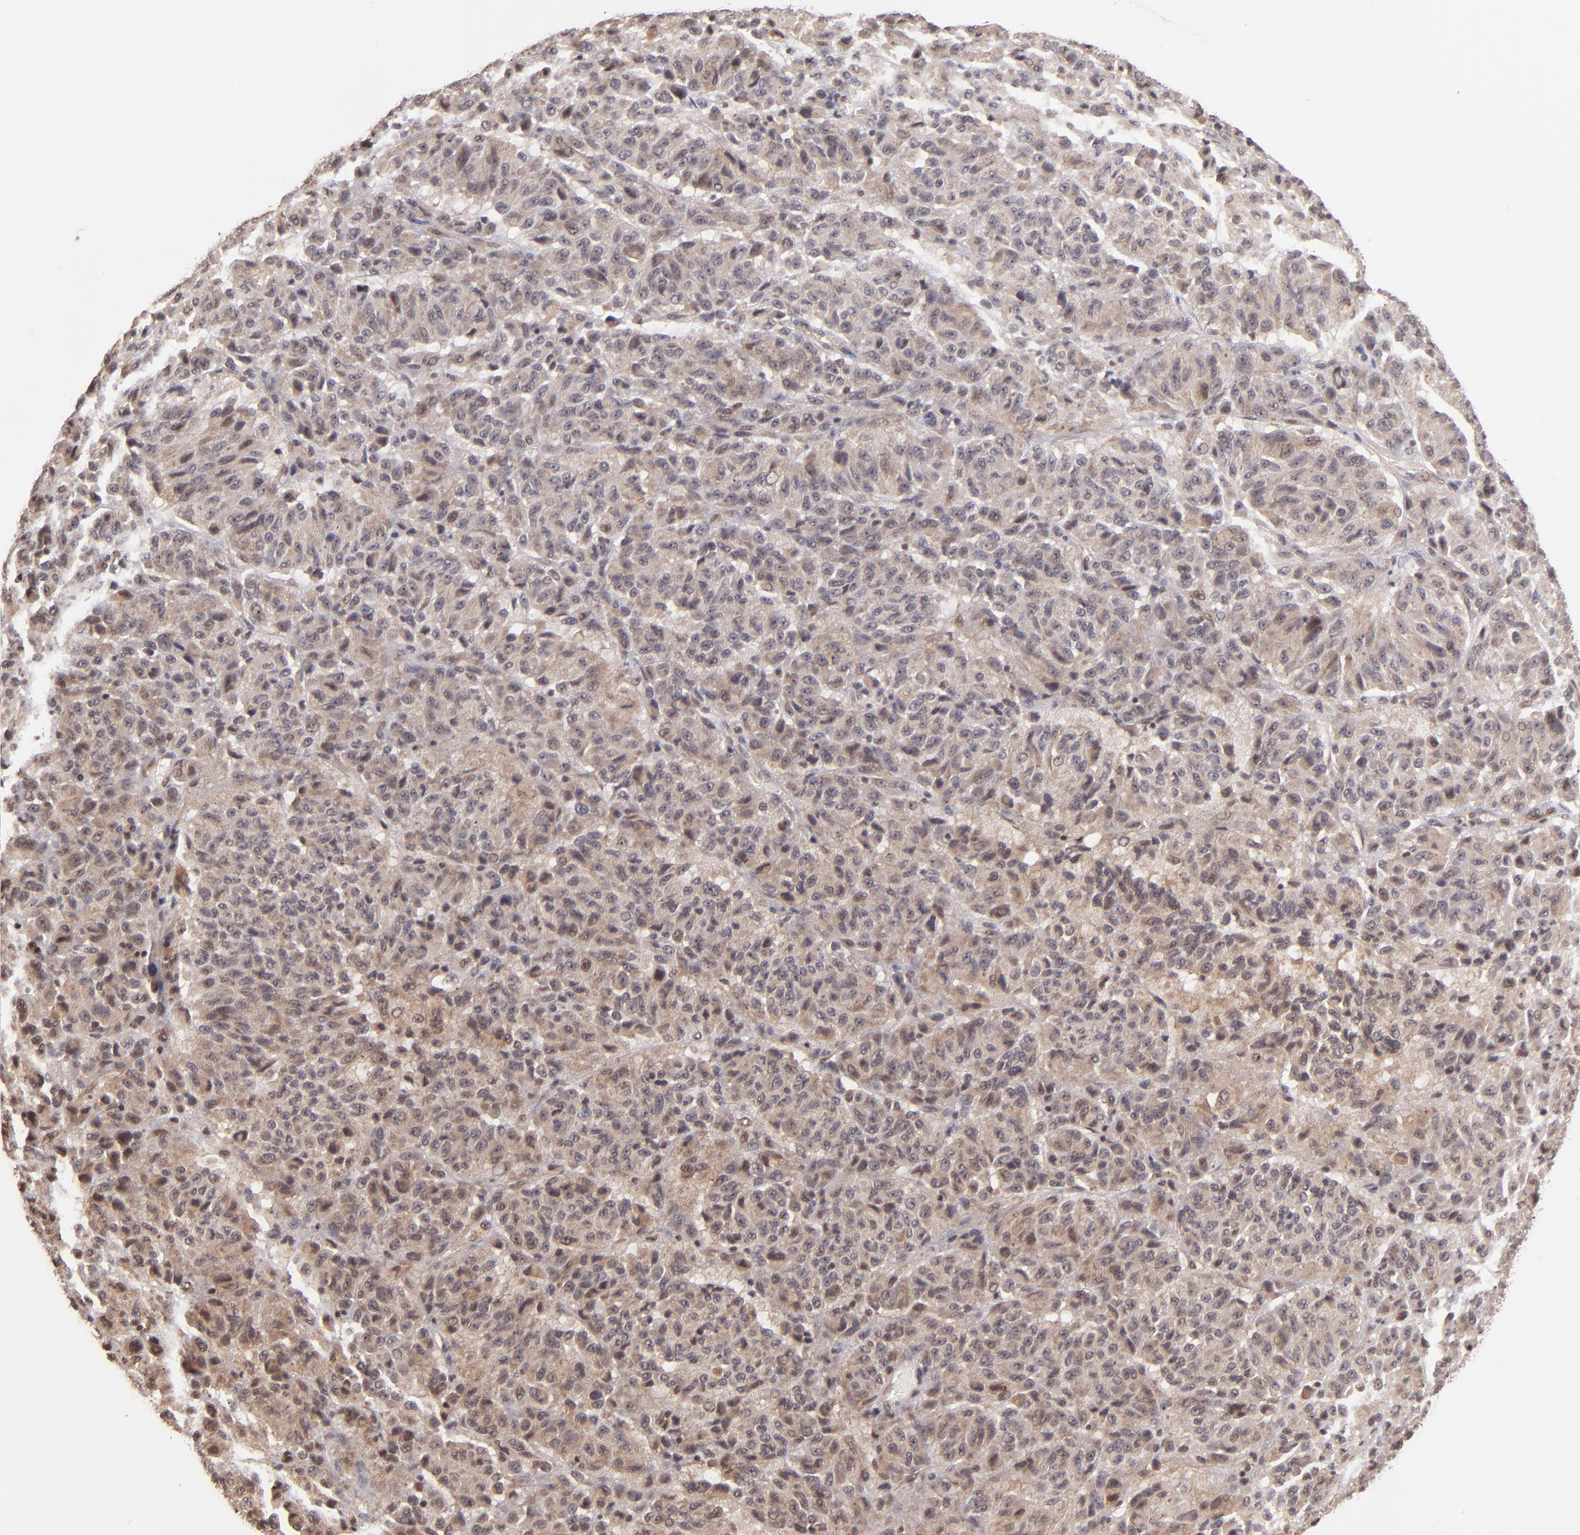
{"staining": {"intensity": "weak", "quantity": "<25%", "location": "nuclear"}, "tissue": "melanoma", "cell_type": "Tumor cells", "image_type": "cancer", "snomed": [{"axis": "morphology", "description": "Malignant melanoma, Metastatic site"}, {"axis": "topography", "description": "Lung"}], "caption": "An immunohistochemistry (IHC) image of melanoma is shown. There is no staining in tumor cells of melanoma. (Brightfield microscopy of DAB (3,3'-diaminobenzidine) immunohistochemistry (IHC) at high magnification).", "gene": "TERF2", "patient": {"sex": "male", "age": 64}}